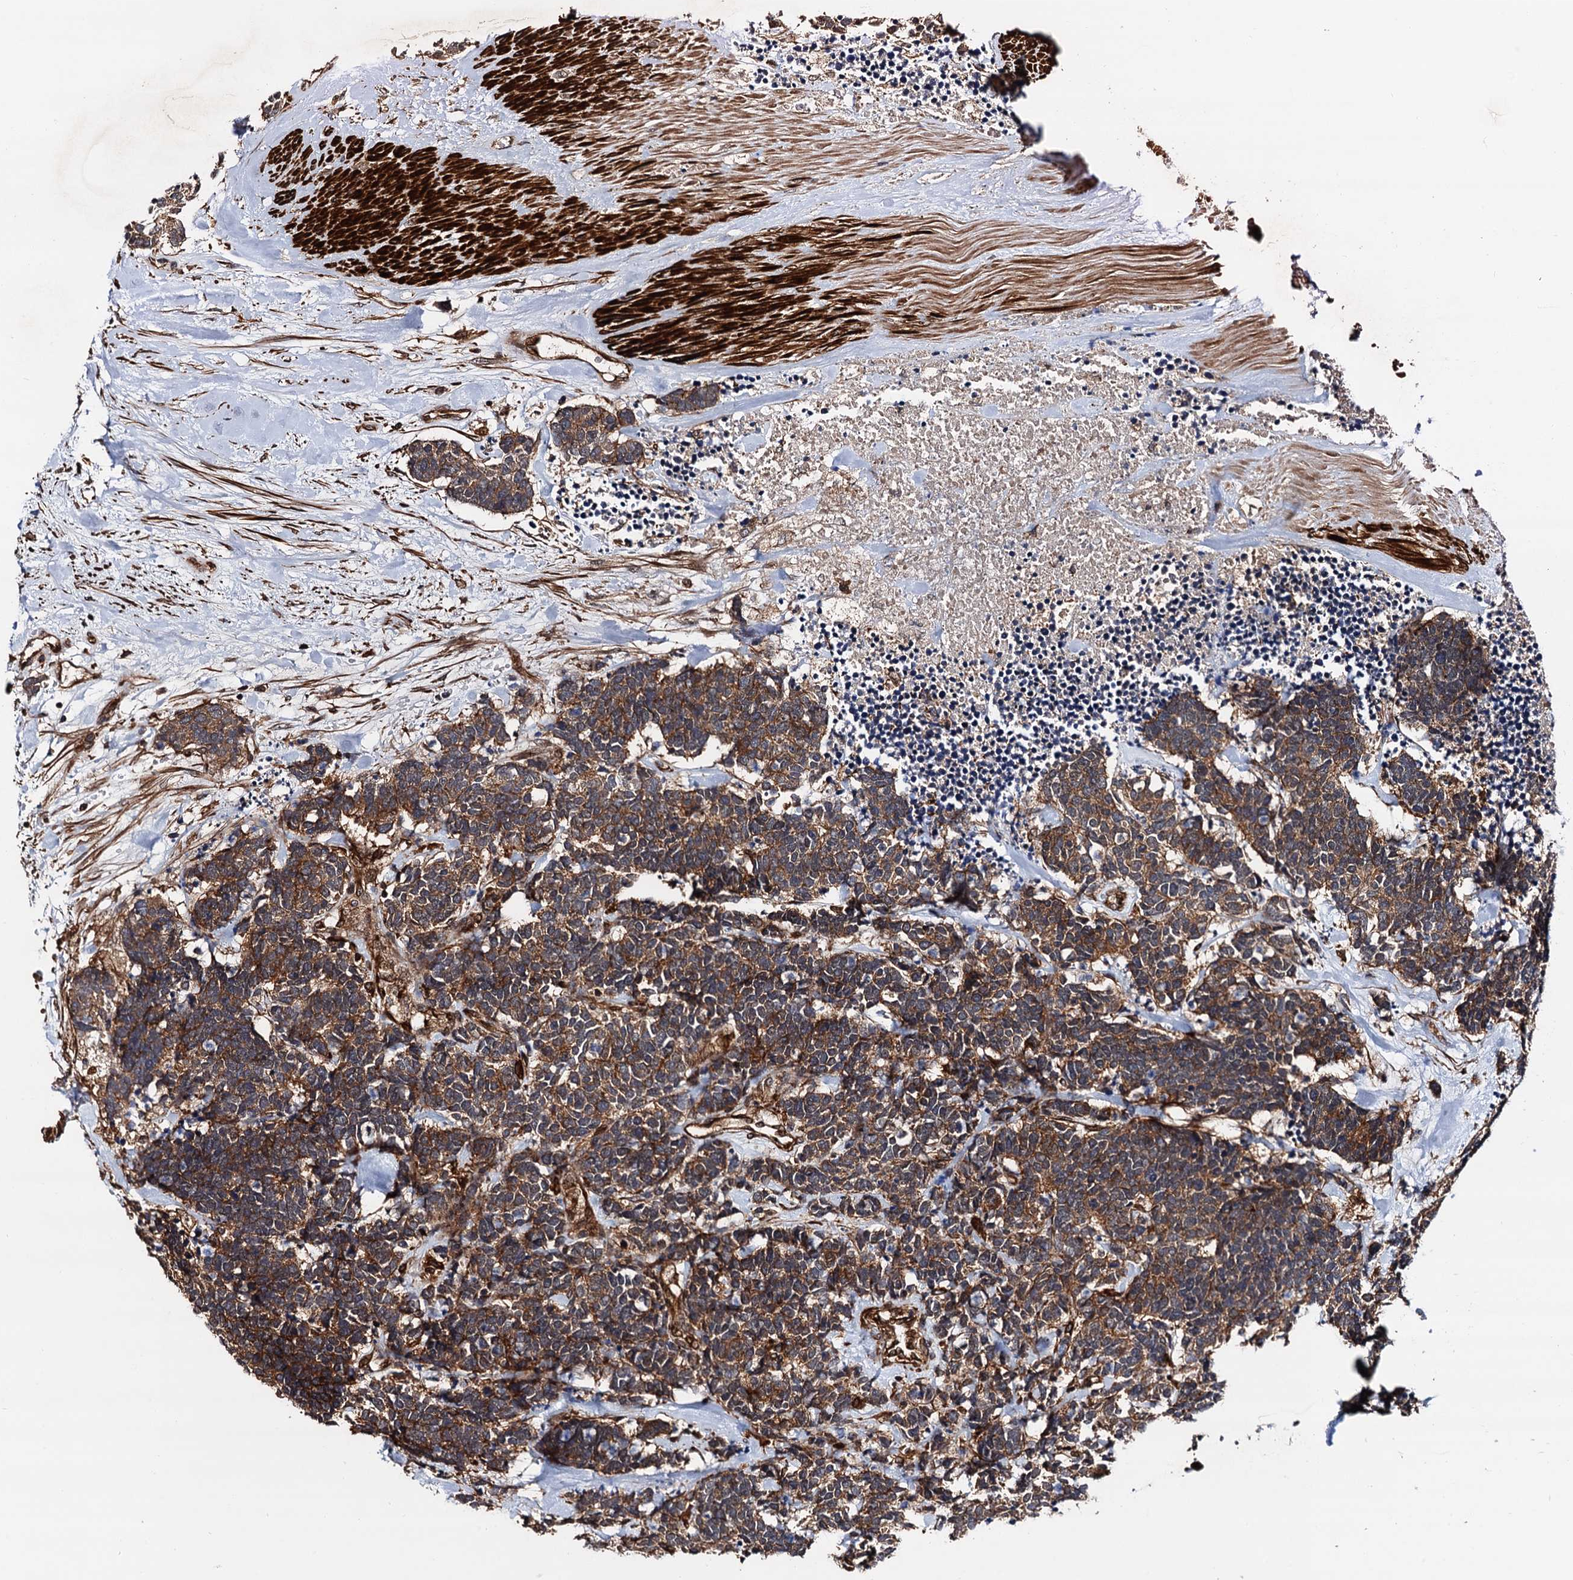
{"staining": {"intensity": "moderate", "quantity": ">75%", "location": "cytoplasmic/membranous"}, "tissue": "carcinoid", "cell_type": "Tumor cells", "image_type": "cancer", "snomed": [{"axis": "morphology", "description": "Carcinoma, NOS"}, {"axis": "morphology", "description": "Carcinoid, malignant, NOS"}, {"axis": "topography", "description": "Urinary bladder"}], "caption": "The immunohistochemical stain labels moderate cytoplasmic/membranous expression in tumor cells of carcinoid (malignant) tissue. (DAB (3,3'-diaminobenzidine) = brown stain, brightfield microscopy at high magnification).", "gene": "BORA", "patient": {"sex": "male", "age": 57}}